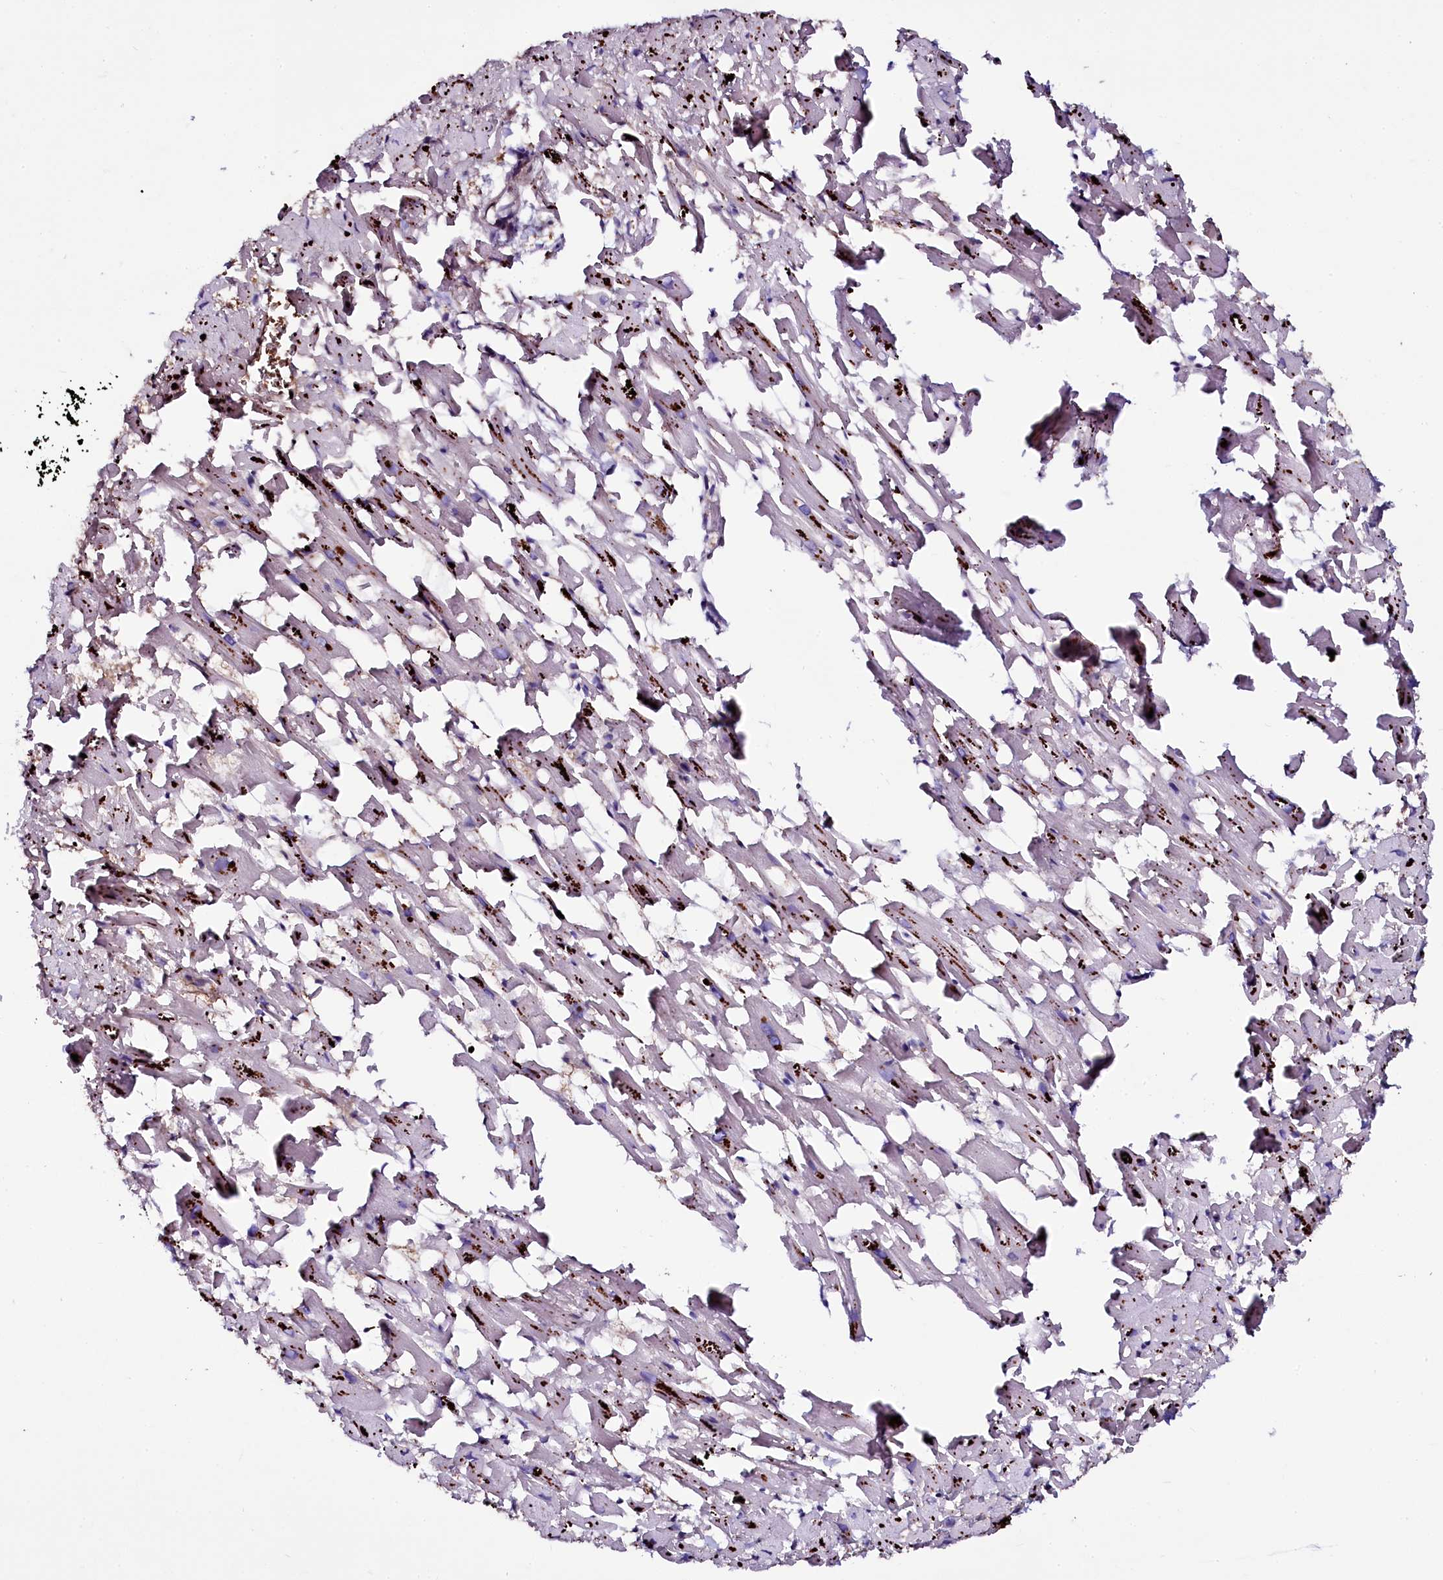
{"staining": {"intensity": "negative", "quantity": "none", "location": "none"}, "tissue": "heart muscle", "cell_type": "Cardiomyocytes", "image_type": "normal", "snomed": [{"axis": "morphology", "description": "Normal tissue, NOS"}, {"axis": "topography", "description": "Heart"}], "caption": "Immunohistochemical staining of benign human heart muscle shows no significant staining in cardiomyocytes.", "gene": "MEX3C", "patient": {"sex": "female", "age": 64}}